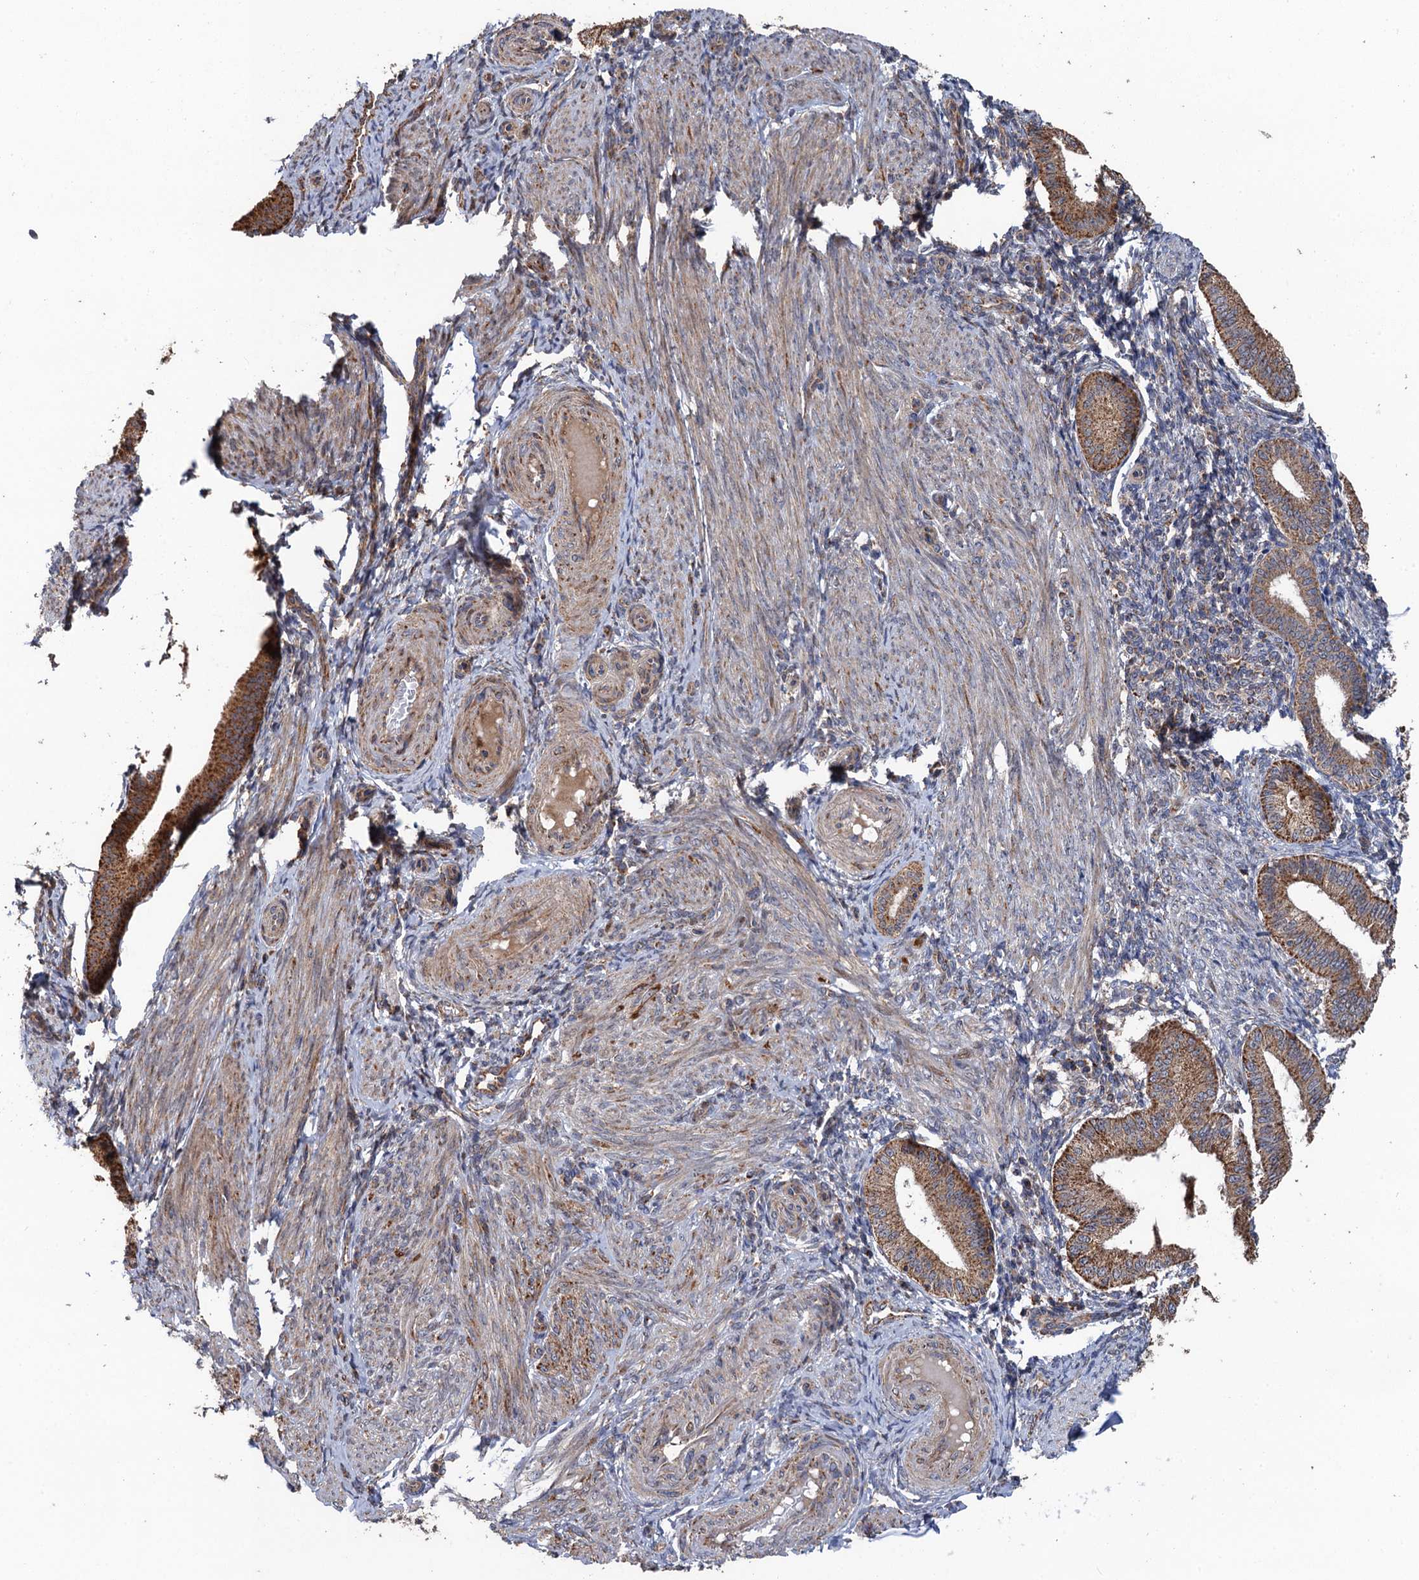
{"staining": {"intensity": "negative", "quantity": "none", "location": "none"}, "tissue": "endometrium", "cell_type": "Cells in endometrial stroma", "image_type": "normal", "snomed": [{"axis": "morphology", "description": "Normal tissue, NOS"}, {"axis": "topography", "description": "Endometrium"}], "caption": "Immunohistochemical staining of benign human endometrium displays no significant staining in cells in endometrial stroma. (DAB (3,3'-diaminobenzidine) immunohistochemistry (IHC) visualized using brightfield microscopy, high magnification).", "gene": "BMERB1", "patient": {"sex": "female", "age": 39}}